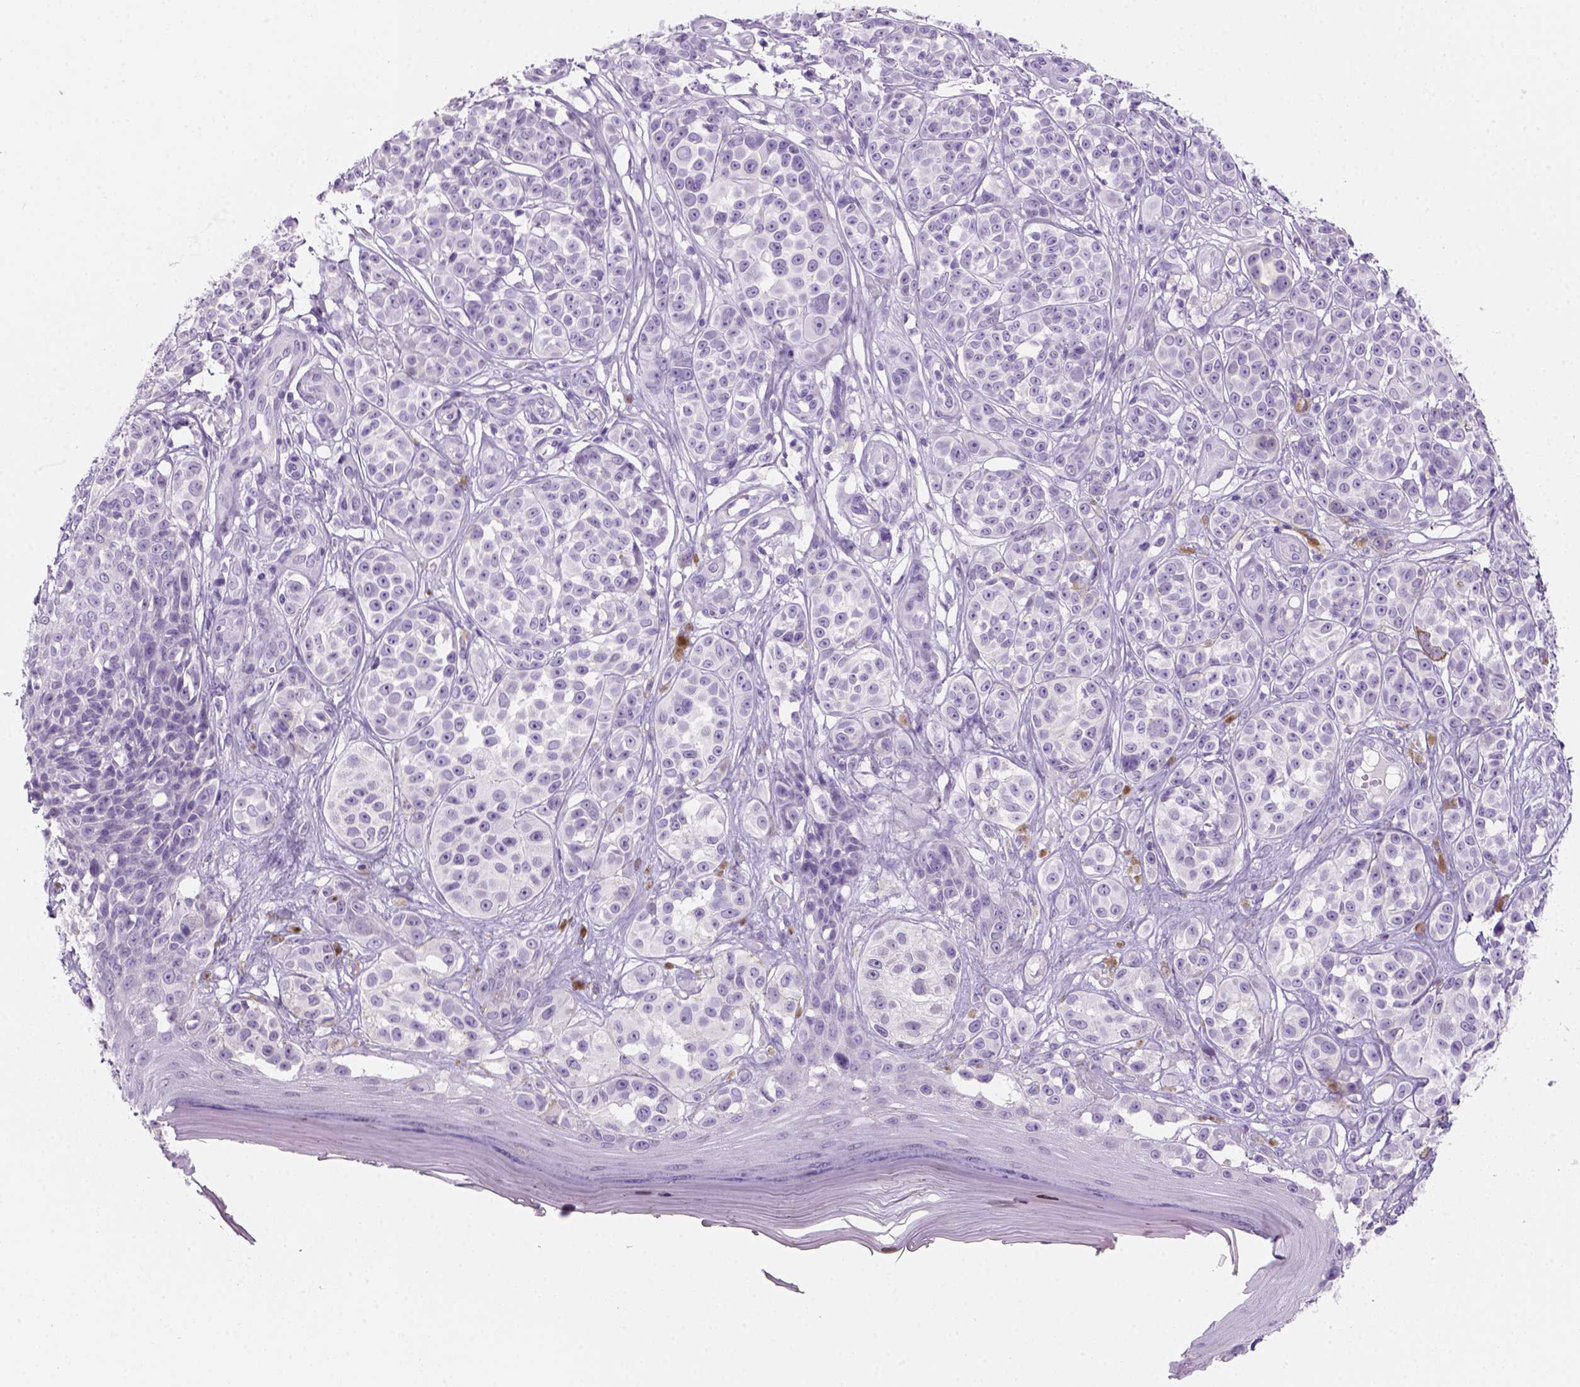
{"staining": {"intensity": "negative", "quantity": "none", "location": "none"}, "tissue": "melanoma", "cell_type": "Tumor cells", "image_type": "cancer", "snomed": [{"axis": "morphology", "description": "Malignant melanoma, NOS"}, {"axis": "topography", "description": "Skin"}], "caption": "Tumor cells are negative for brown protein staining in melanoma.", "gene": "KRTAP11-1", "patient": {"sex": "female", "age": 90}}